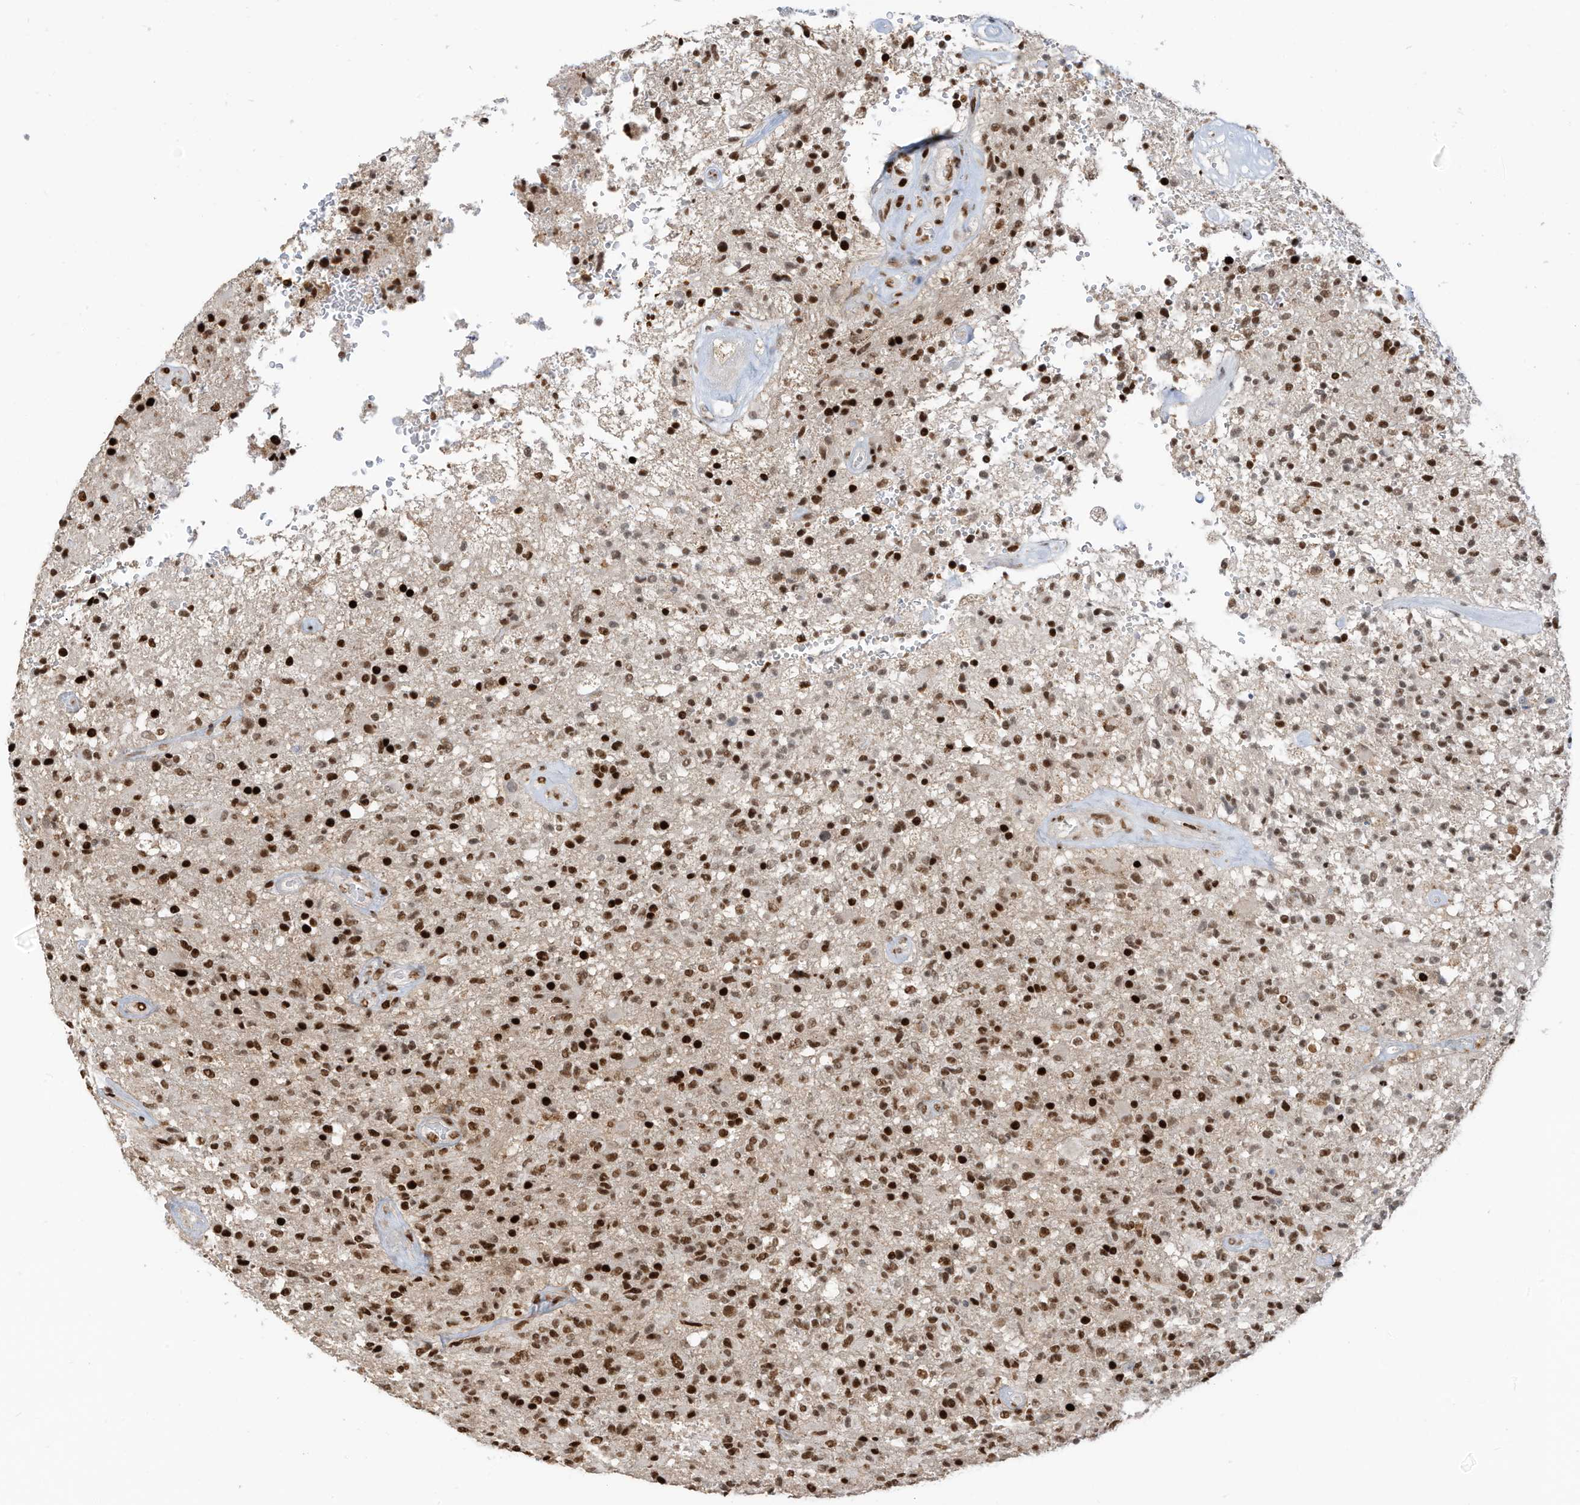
{"staining": {"intensity": "moderate", "quantity": ">75%", "location": "nuclear"}, "tissue": "glioma", "cell_type": "Tumor cells", "image_type": "cancer", "snomed": [{"axis": "morphology", "description": "Glioma, malignant, High grade"}, {"axis": "topography", "description": "Brain"}], "caption": "This histopathology image exhibits immunohistochemistry (IHC) staining of malignant glioma (high-grade), with medium moderate nuclear staining in approximately >75% of tumor cells.", "gene": "SAMD15", "patient": {"sex": "male", "age": 72}}